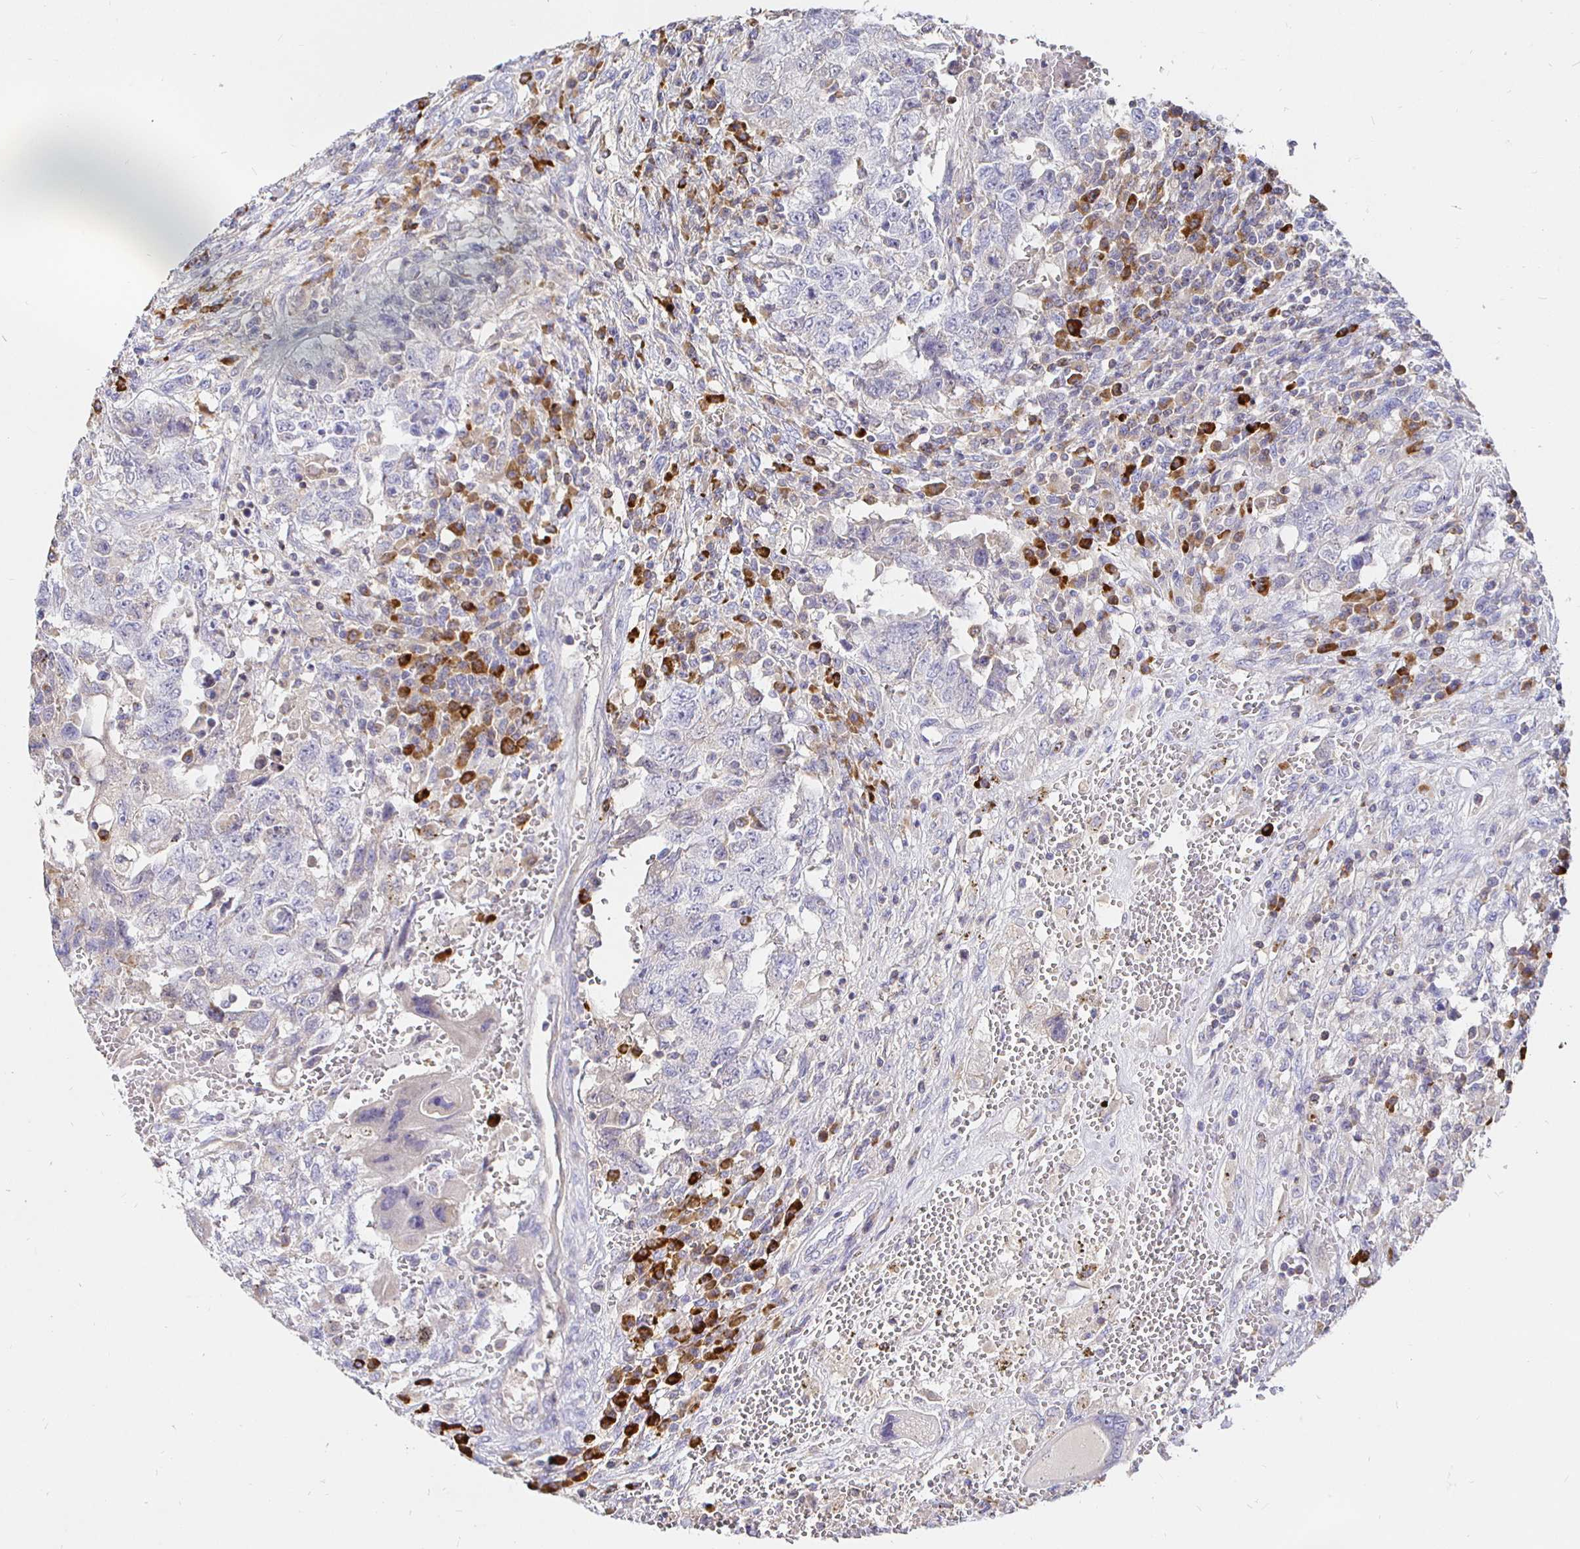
{"staining": {"intensity": "negative", "quantity": "none", "location": "none"}, "tissue": "testis cancer", "cell_type": "Tumor cells", "image_type": "cancer", "snomed": [{"axis": "morphology", "description": "Carcinoma, Embryonal, NOS"}, {"axis": "topography", "description": "Testis"}], "caption": "An image of human testis embryonal carcinoma is negative for staining in tumor cells.", "gene": "CXCR3", "patient": {"sex": "male", "age": 26}}